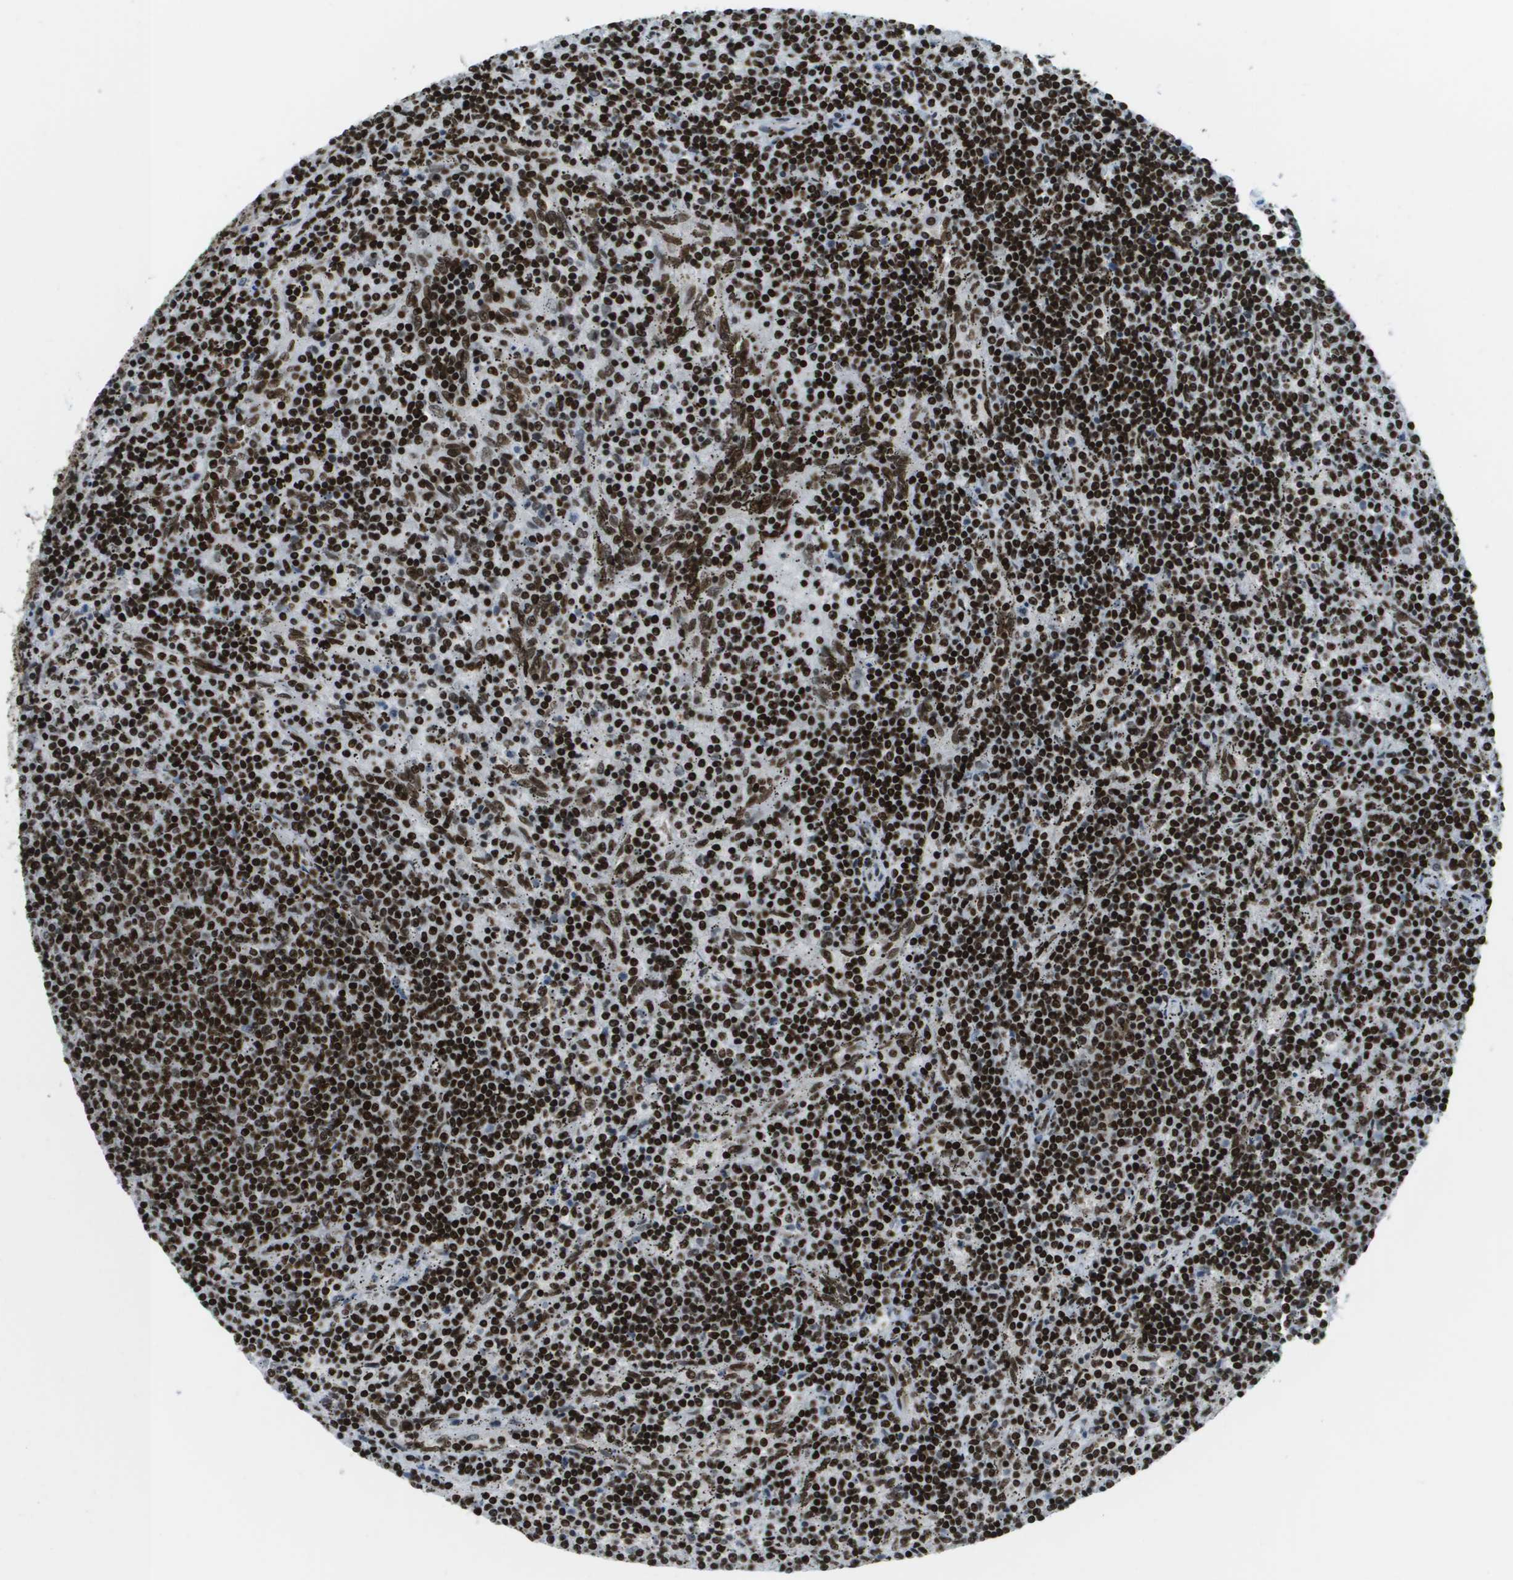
{"staining": {"intensity": "strong", "quantity": ">75%", "location": "nuclear"}, "tissue": "lymphoma", "cell_type": "Tumor cells", "image_type": "cancer", "snomed": [{"axis": "morphology", "description": "Malignant lymphoma, non-Hodgkin's type, Low grade"}, {"axis": "topography", "description": "Spleen"}], "caption": "Approximately >75% of tumor cells in human lymphoma demonstrate strong nuclear protein staining as visualized by brown immunohistochemical staining.", "gene": "GLYR1", "patient": {"sex": "female", "age": 50}}